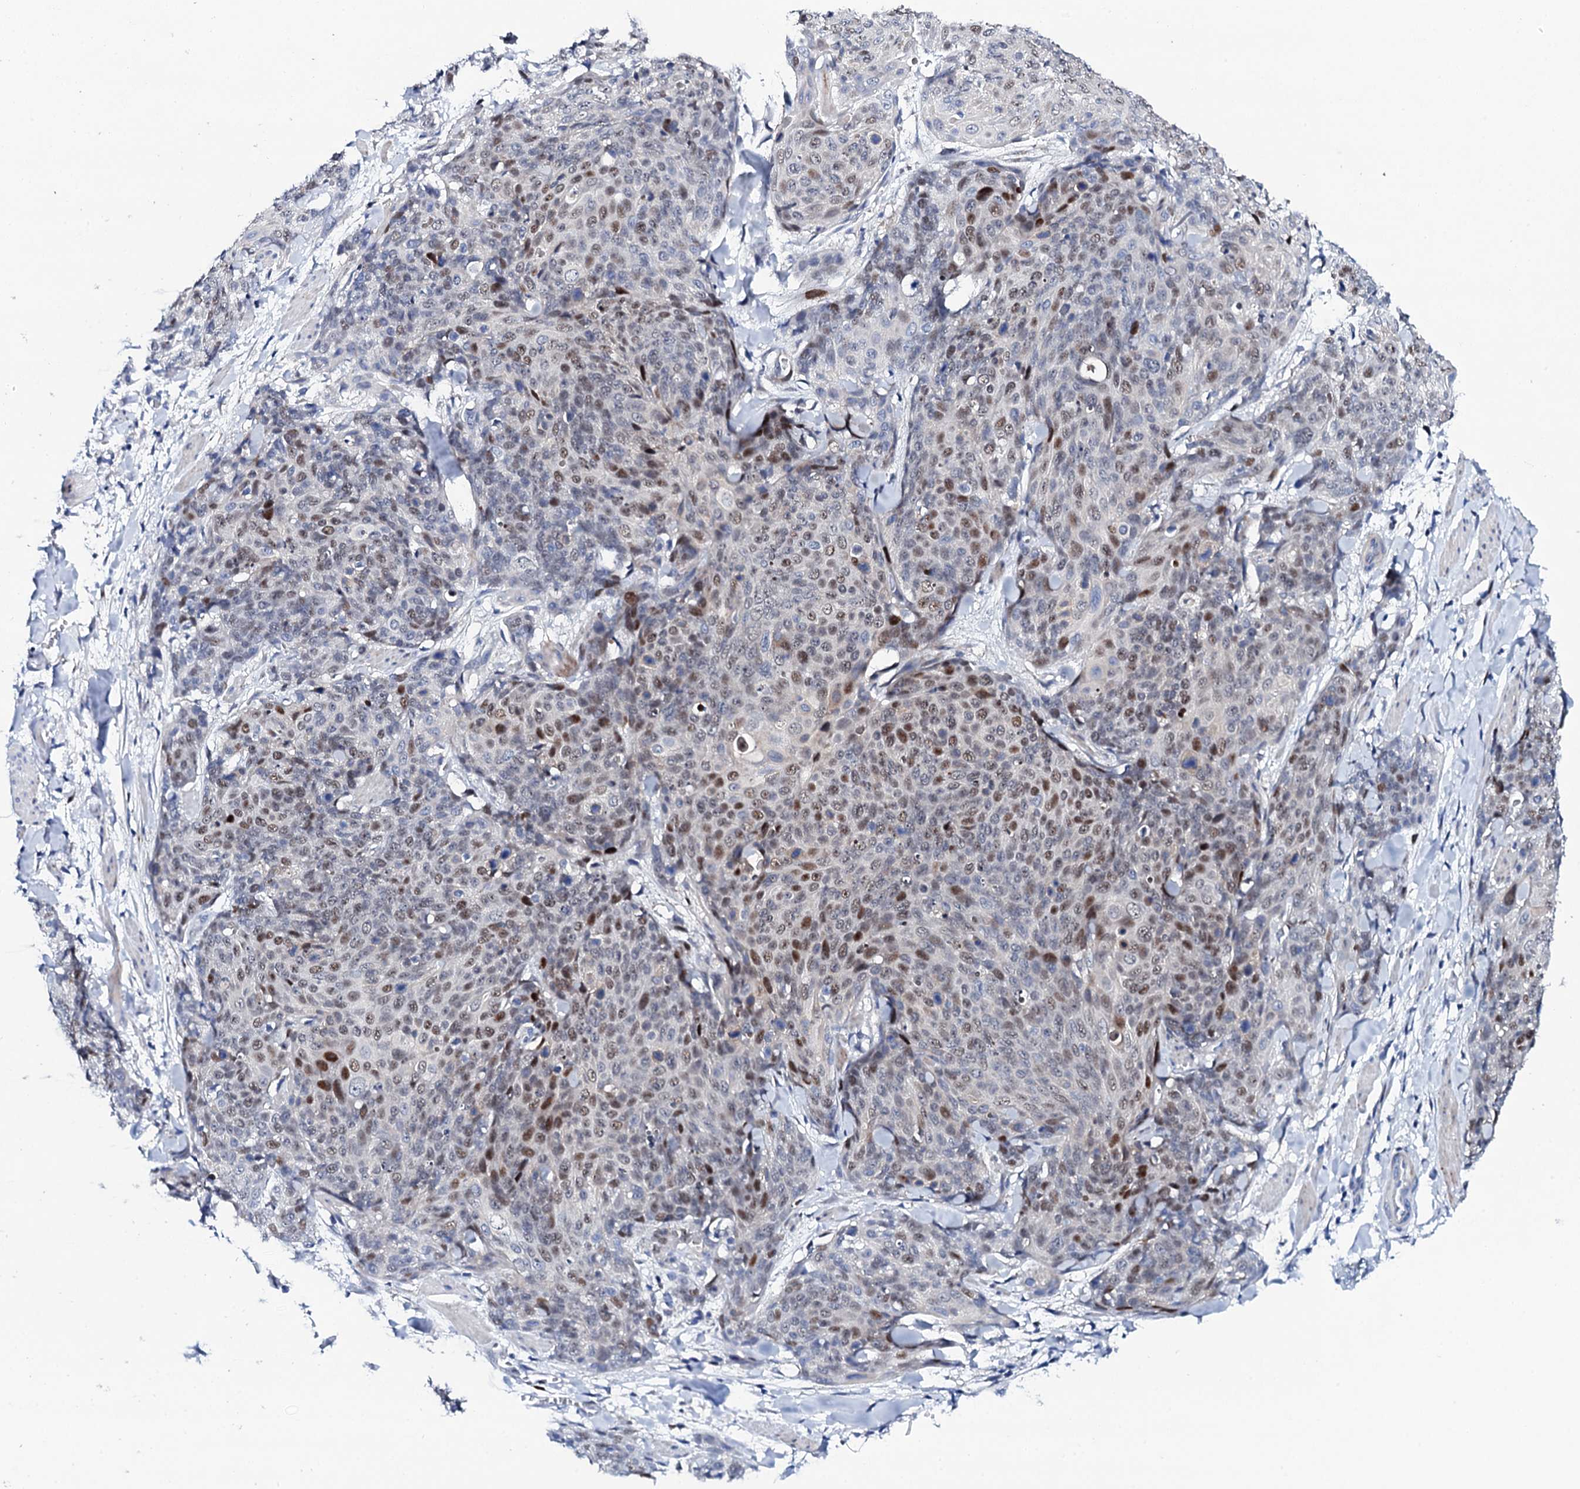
{"staining": {"intensity": "moderate", "quantity": "25%-75%", "location": "nuclear"}, "tissue": "skin cancer", "cell_type": "Tumor cells", "image_type": "cancer", "snomed": [{"axis": "morphology", "description": "Squamous cell carcinoma, NOS"}, {"axis": "topography", "description": "Skin"}, {"axis": "topography", "description": "Vulva"}], "caption": "Protein staining by immunohistochemistry shows moderate nuclear positivity in about 25%-75% of tumor cells in skin squamous cell carcinoma. The staining is performed using DAB brown chromogen to label protein expression. The nuclei are counter-stained blue using hematoxylin.", "gene": "NUDT13", "patient": {"sex": "female", "age": 85}}